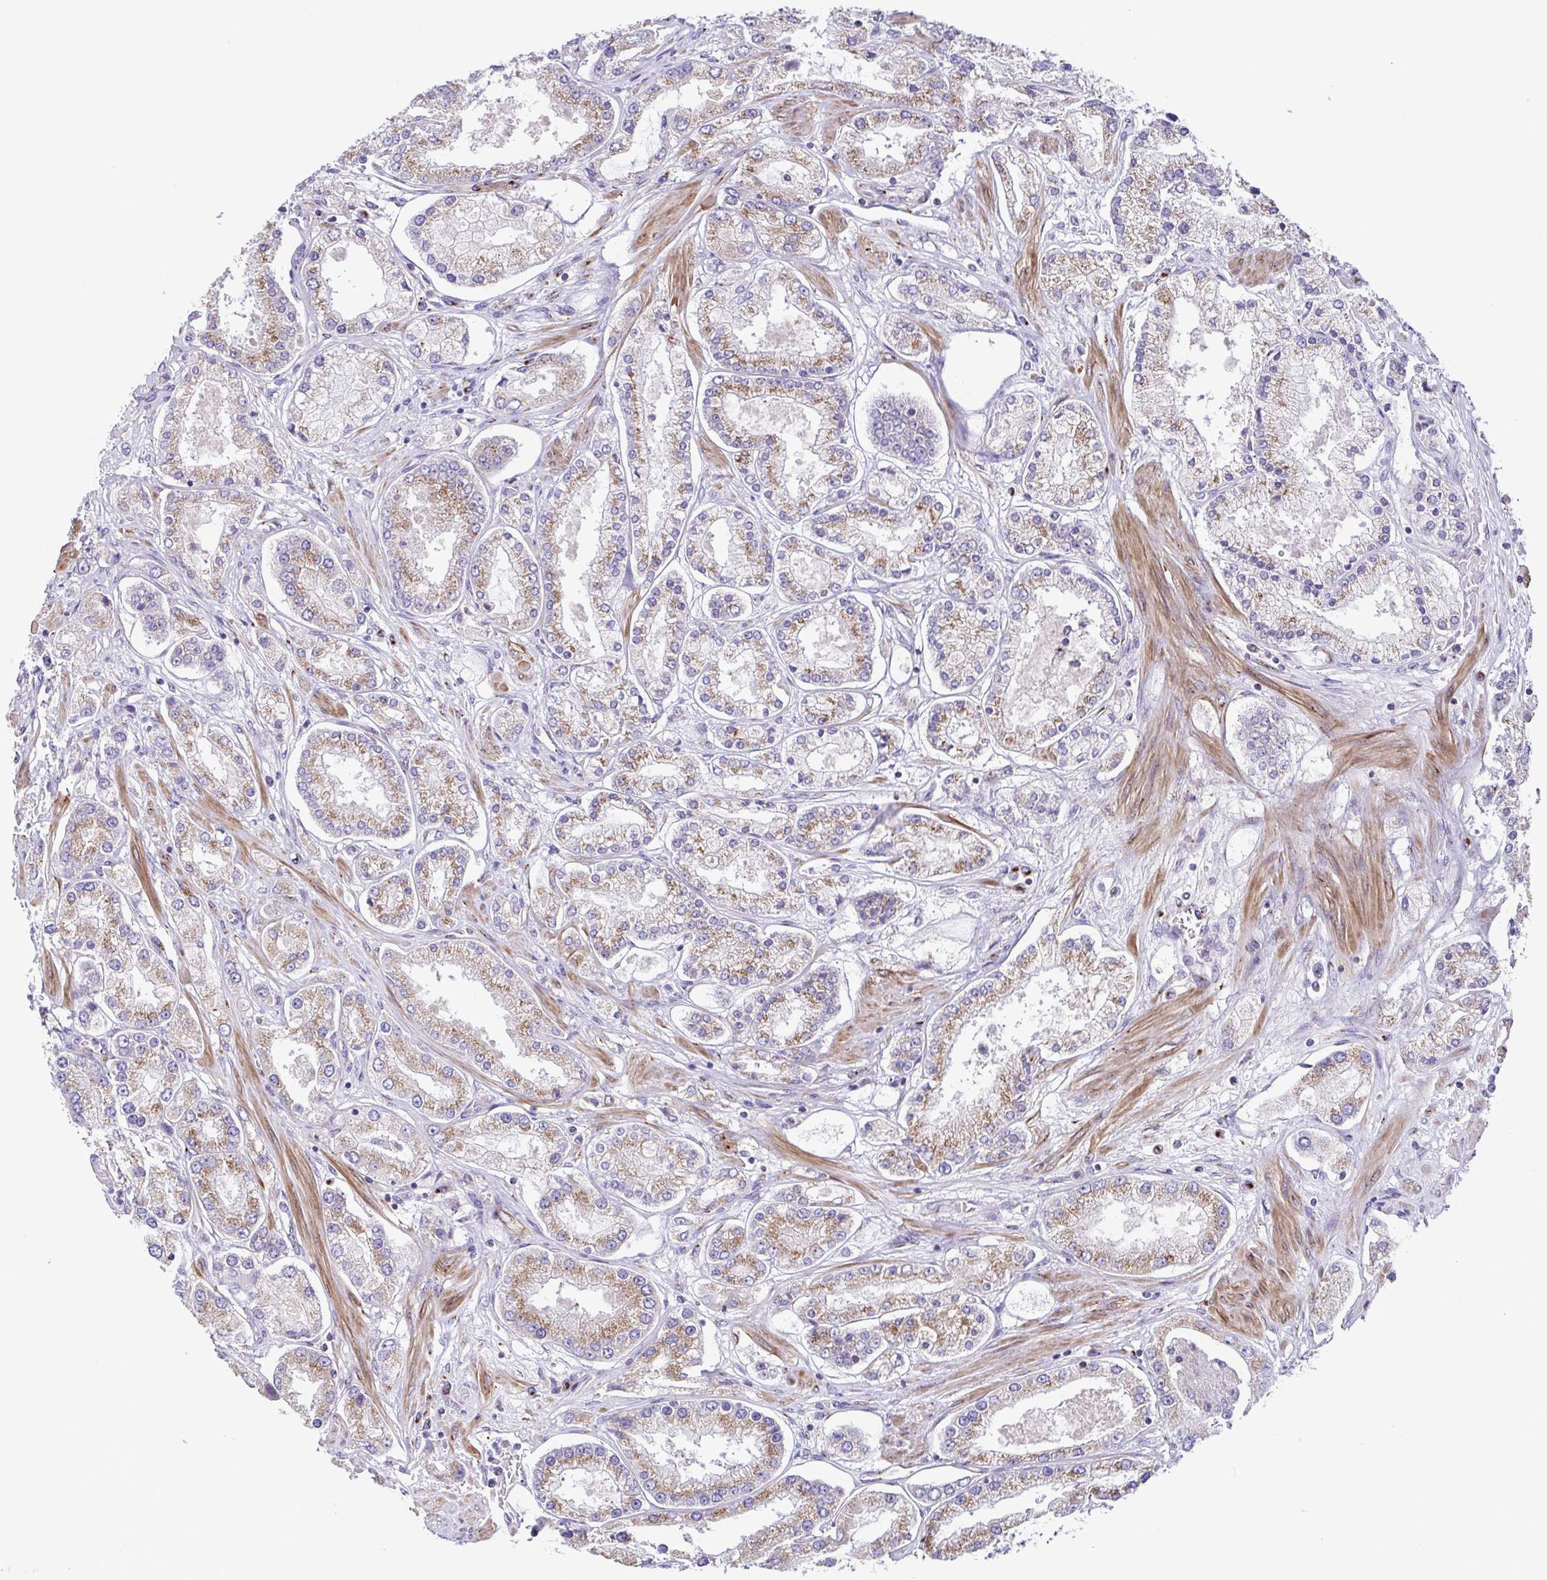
{"staining": {"intensity": "moderate", "quantity": "25%-75%", "location": "cytoplasmic/membranous"}, "tissue": "prostate cancer", "cell_type": "Tumor cells", "image_type": "cancer", "snomed": [{"axis": "morphology", "description": "Adenocarcinoma, High grade"}, {"axis": "topography", "description": "Prostate"}], "caption": "High-grade adenocarcinoma (prostate) stained with a protein marker exhibits moderate staining in tumor cells.", "gene": "COL17A1", "patient": {"sex": "male", "age": 69}}